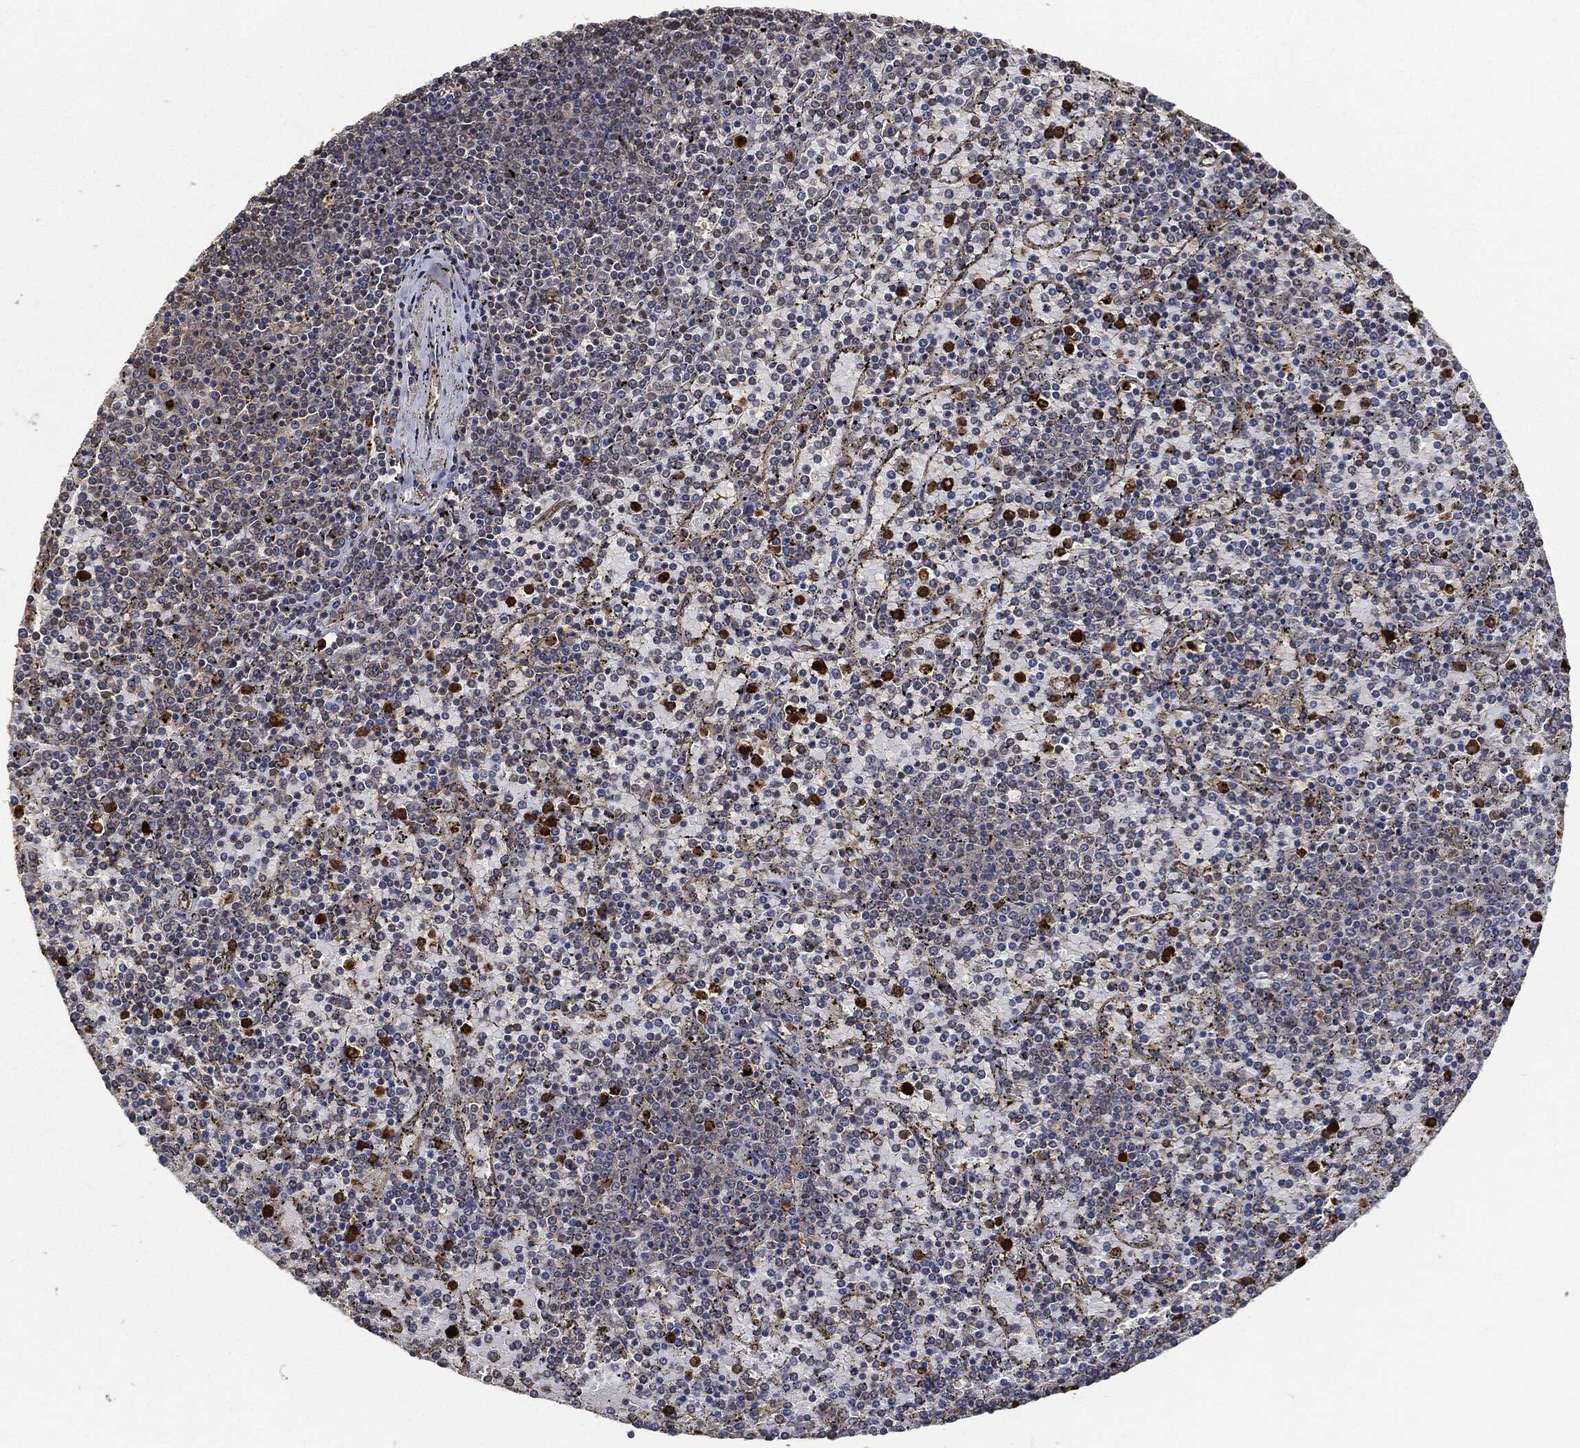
{"staining": {"intensity": "negative", "quantity": "none", "location": "none"}, "tissue": "lymphoma", "cell_type": "Tumor cells", "image_type": "cancer", "snomed": [{"axis": "morphology", "description": "Malignant lymphoma, non-Hodgkin's type, Low grade"}, {"axis": "topography", "description": "Spleen"}], "caption": "Tumor cells are negative for brown protein staining in lymphoma.", "gene": "S100A9", "patient": {"sex": "female", "age": 77}}